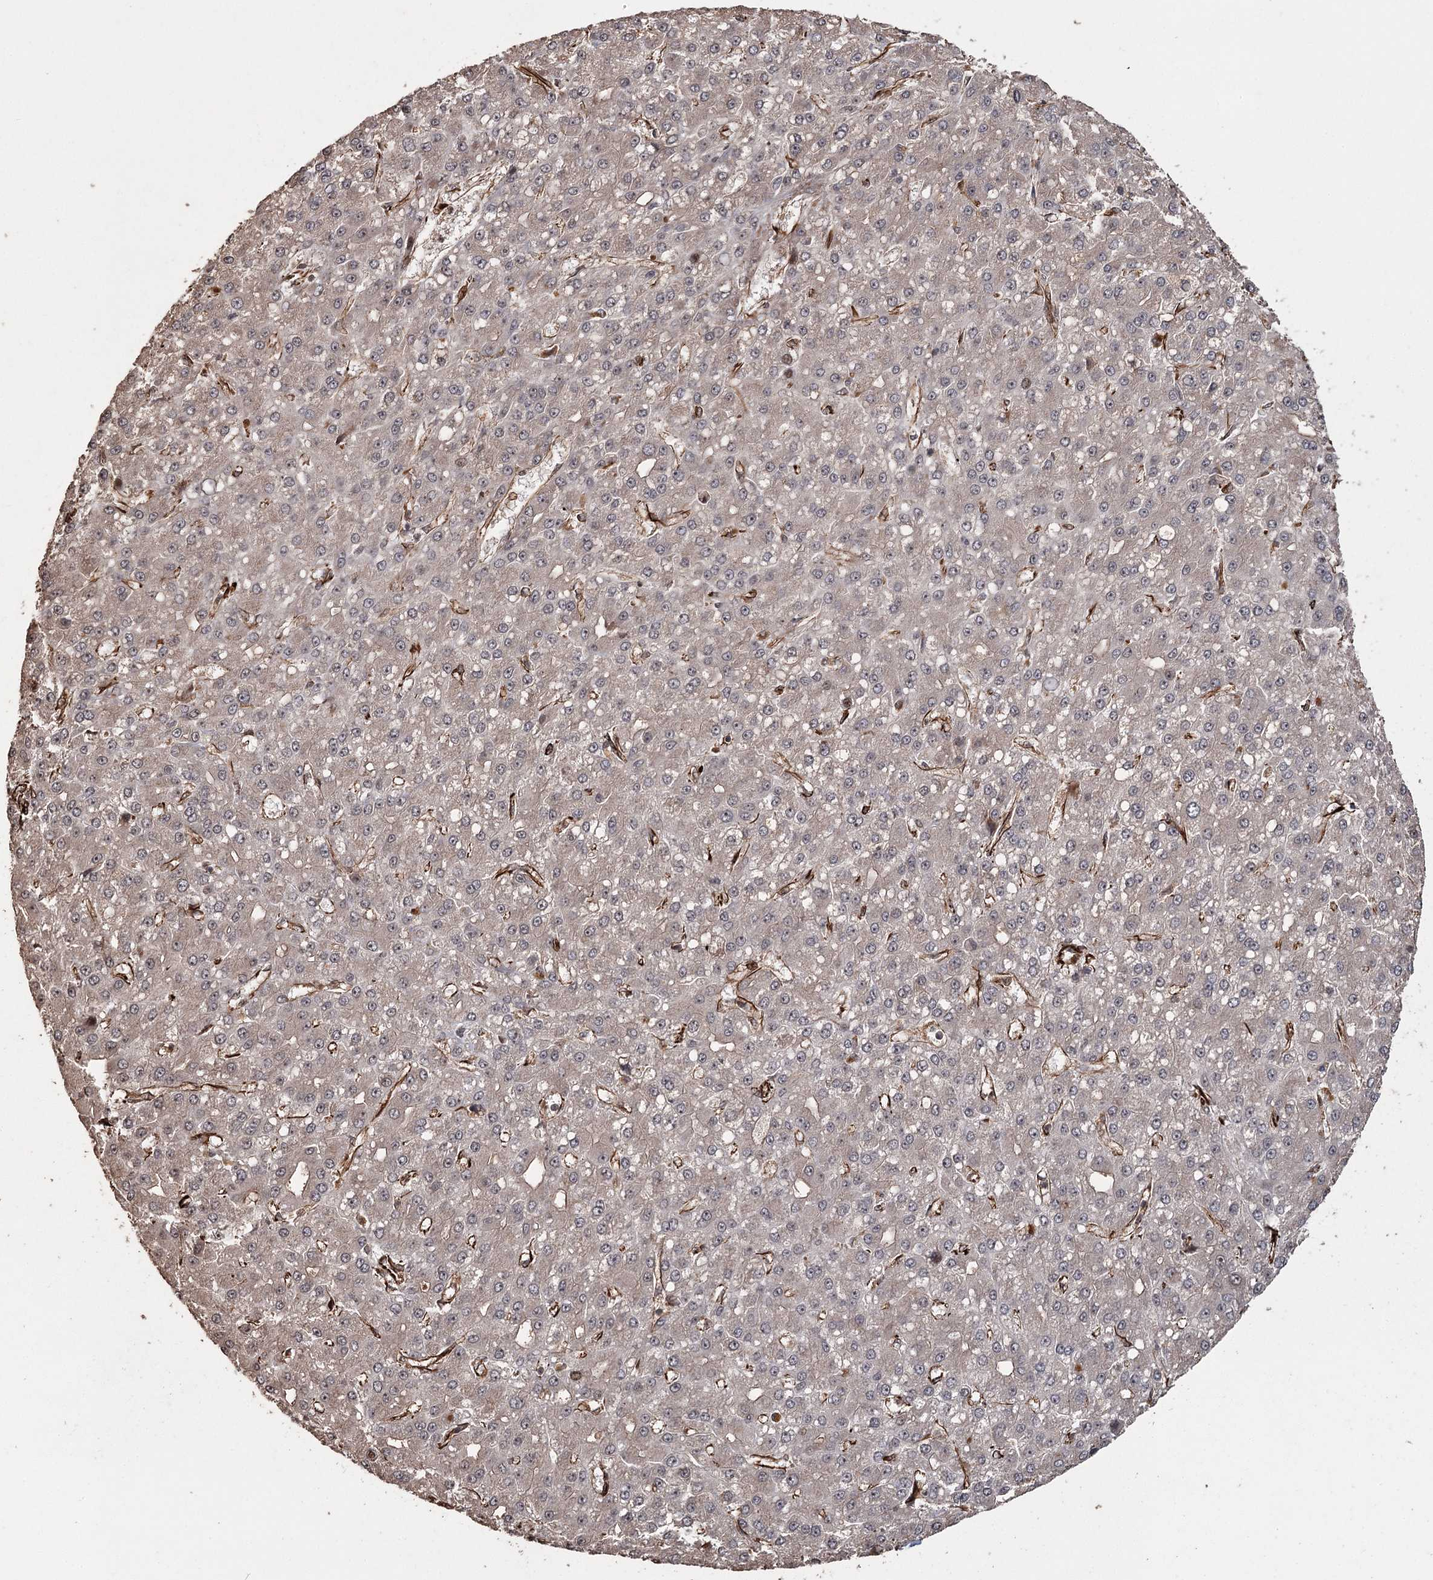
{"staining": {"intensity": "weak", "quantity": "25%-75%", "location": "cytoplasmic/membranous"}, "tissue": "liver cancer", "cell_type": "Tumor cells", "image_type": "cancer", "snomed": [{"axis": "morphology", "description": "Carcinoma, Hepatocellular, NOS"}, {"axis": "topography", "description": "Liver"}], "caption": "Immunohistochemical staining of human hepatocellular carcinoma (liver) shows low levels of weak cytoplasmic/membranous protein expression in approximately 25%-75% of tumor cells.", "gene": "RPAP3", "patient": {"sex": "male", "age": 67}}